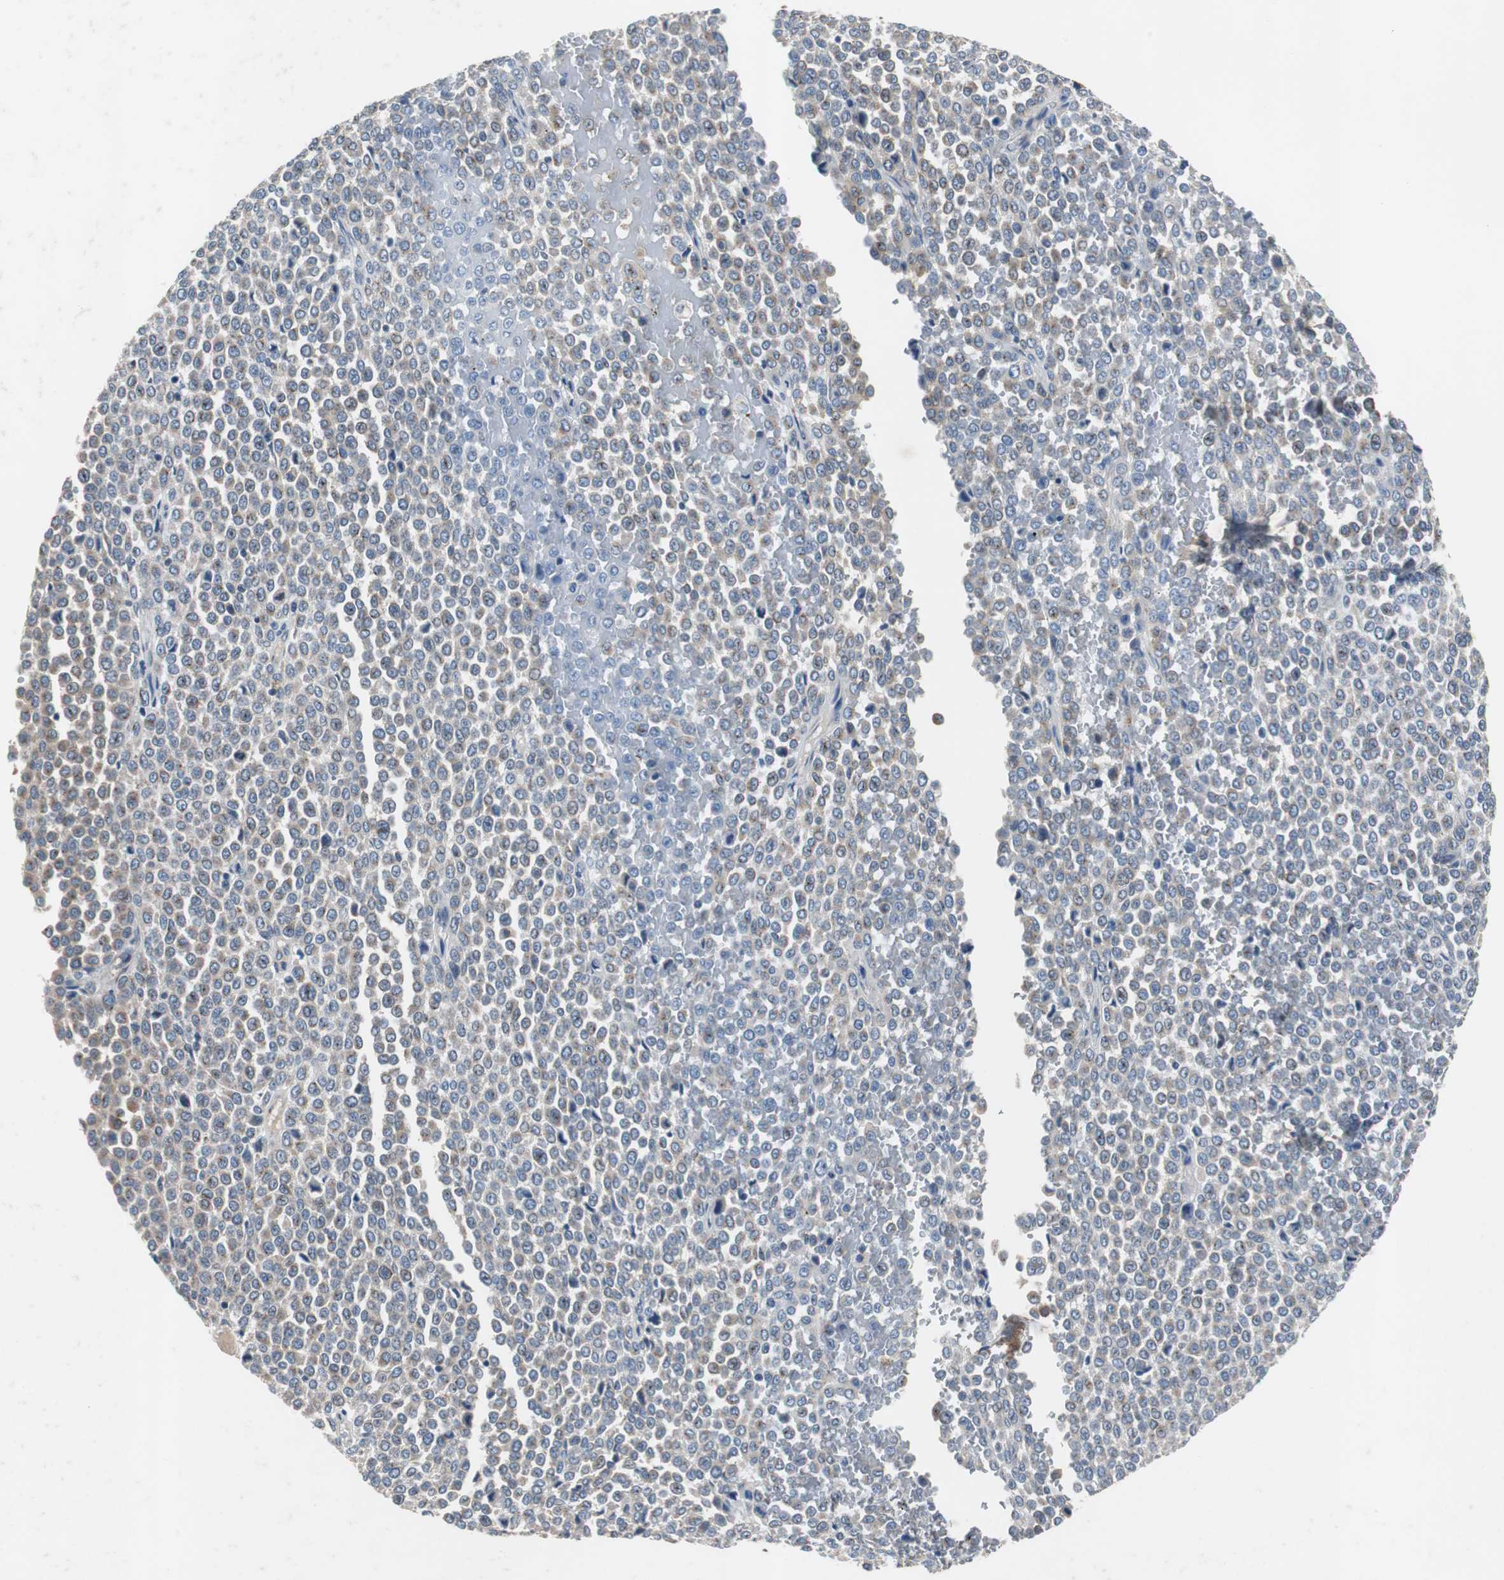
{"staining": {"intensity": "weak", "quantity": "25%-75%", "location": "cytoplasmic/membranous"}, "tissue": "melanoma", "cell_type": "Tumor cells", "image_type": "cancer", "snomed": [{"axis": "morphology", "description": "Malignant melanoma, Metastatic site"}, {"axis": "topography", "description": "Pancreas"}], "caption": "Immunohistochemistry of melanoma reveals low levels of weak cytoplasmic/membranous expression in about 25%-75% of tumor cells. (brown staining indicates protein expression, while blue staining denotes nuclei).", "gene": "CALB2", "patient": {"sex": "female", "age": 30}}